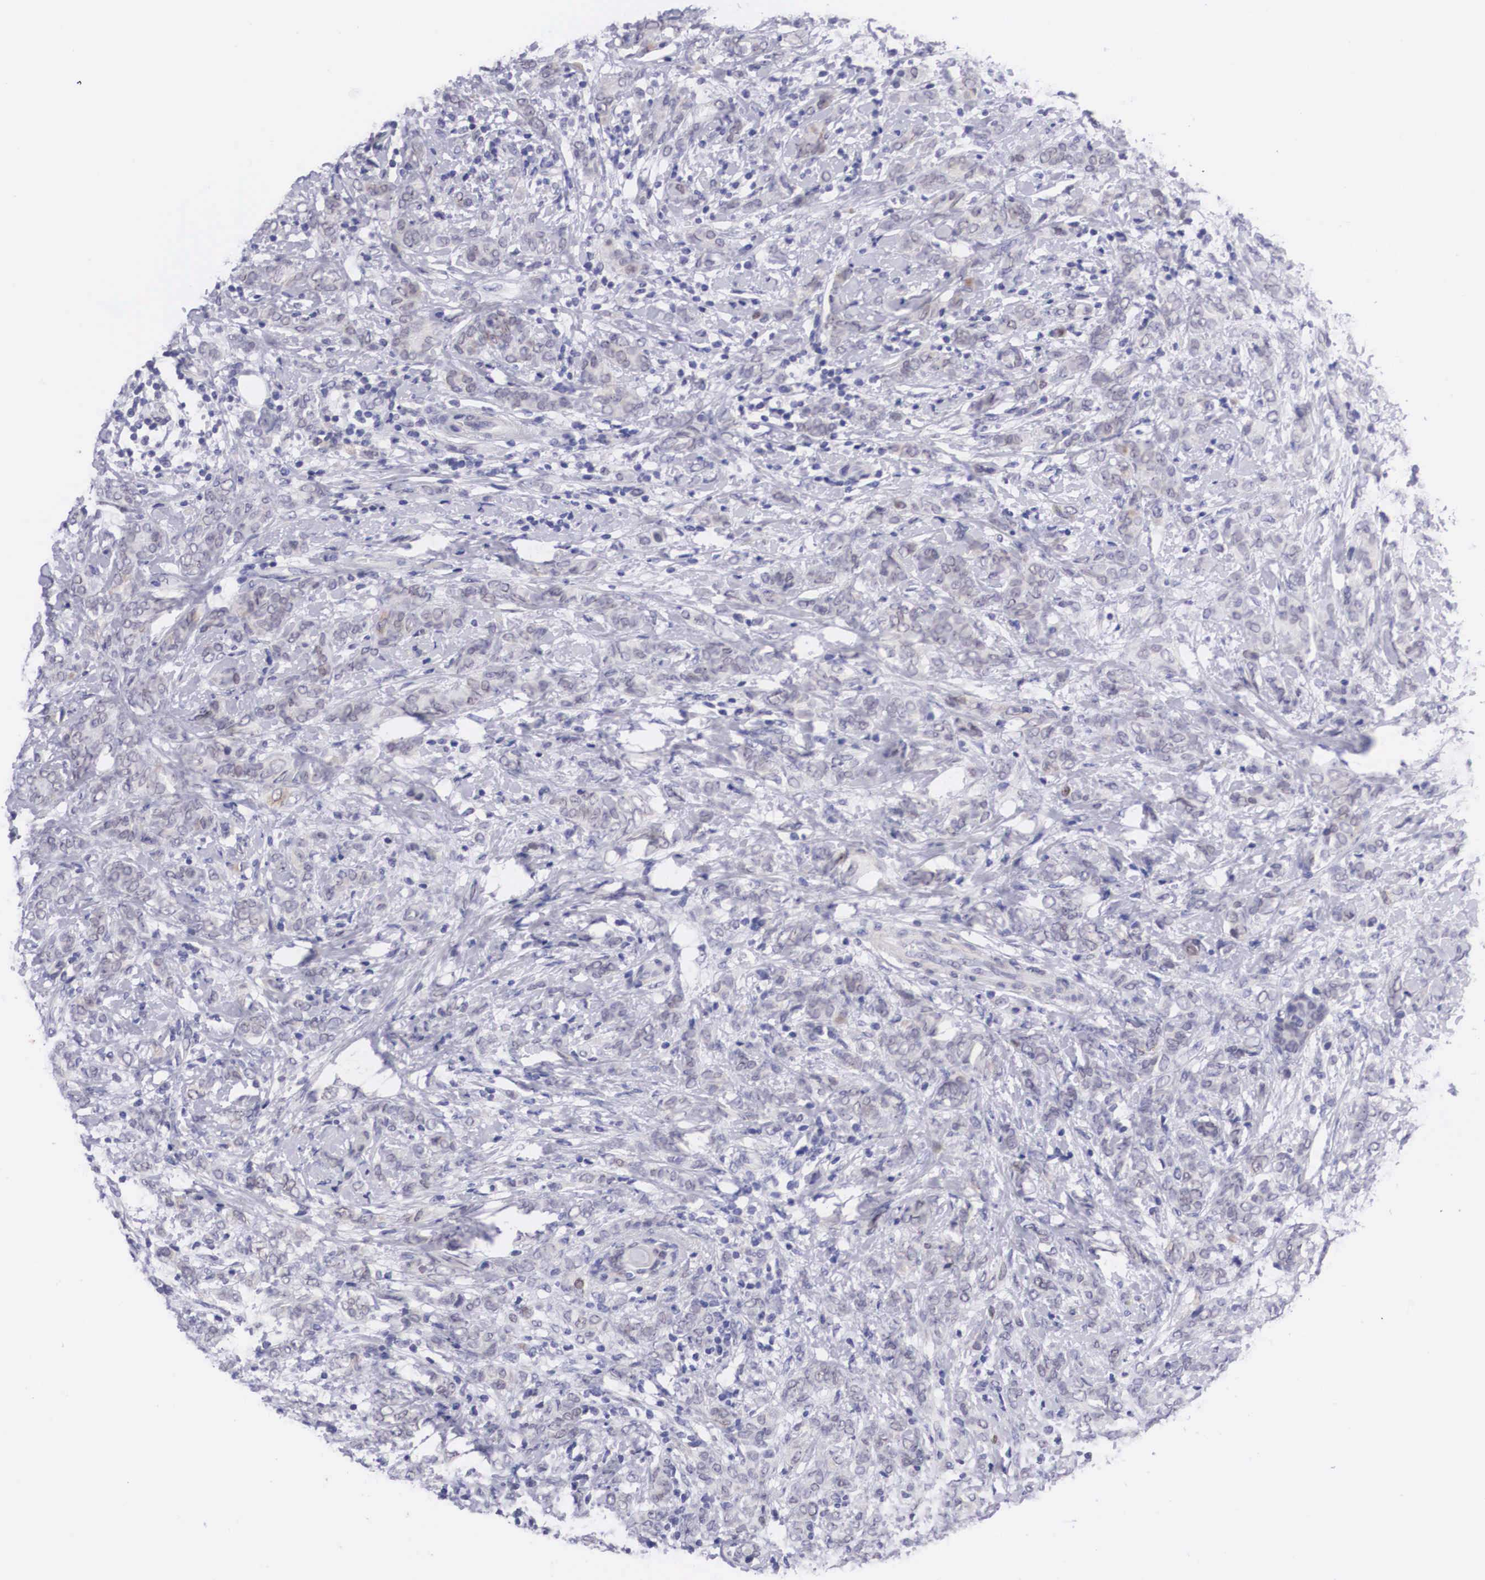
{"staining": {"intensity": "weak", "quantity": "<25%", "location": "cytoplasmic/membranous"}, "tissue": "breast cancer", "cell_type": "Tumor cells", "image_type": "cancer", "snomed": [{"axis": "morphology", "description": "Duct carcinoma"}, {"axis": "topography", "description": "Breast"}], "caption": "A histopathology image of human breast cancer is negative for staining in tumor cells.", "gene": "SOX11", "patient": {"sex": "female", "age": 53}}